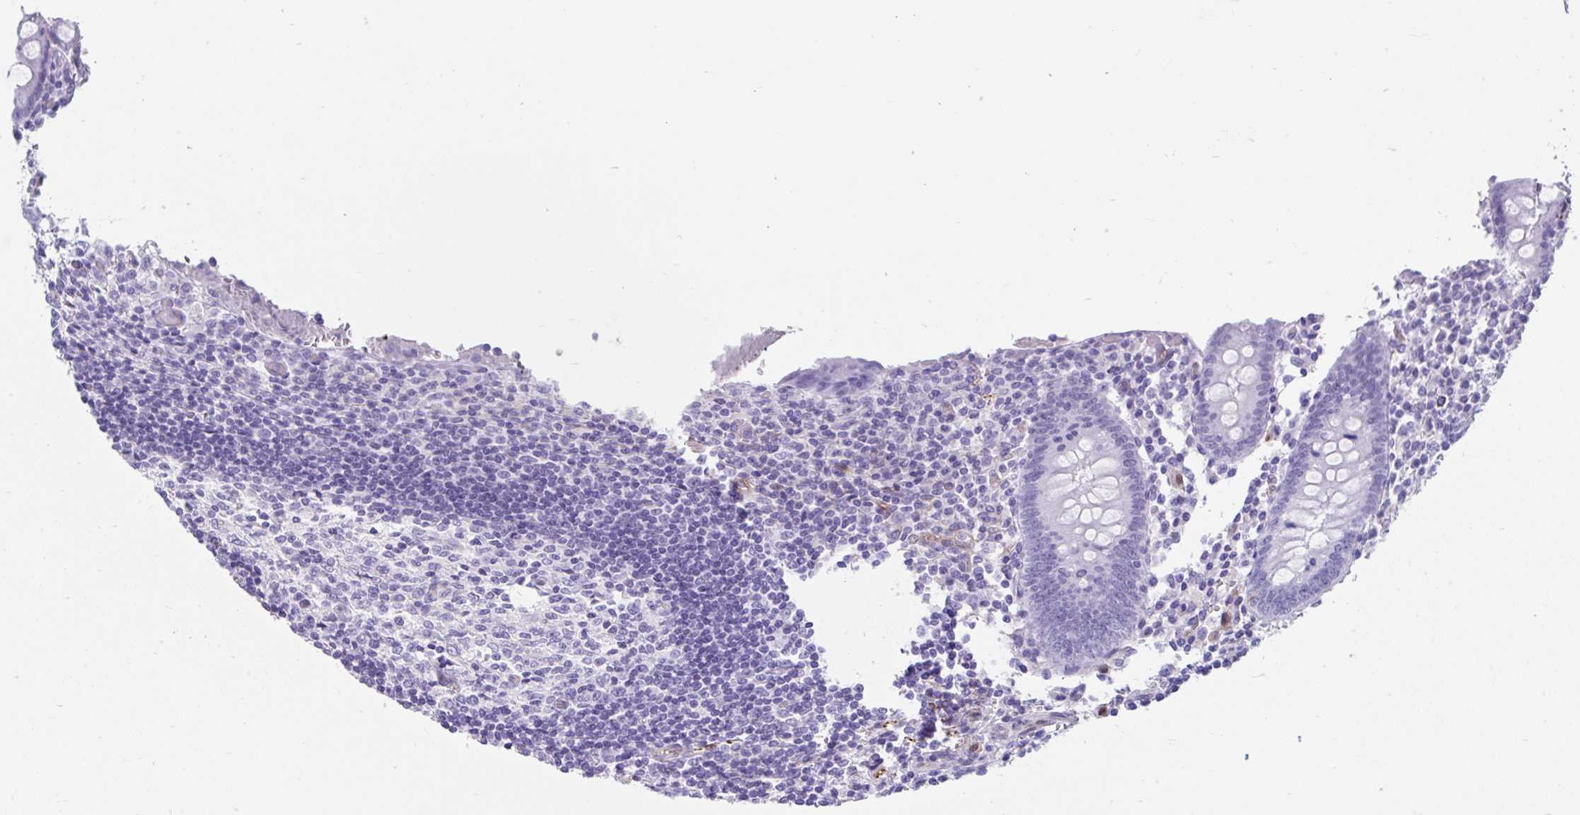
{"staining": {"intensity": "negative", "quantity": "none", "location": "none"}, "tissue": "appendix", "cell_type": "Glandular cells", "image_type": "normal", "snomed": [{"axis": "morphology", "description": "Normal tissue, NOS"}, {"axis": "topography", "description": "Appendix"}], "caption": "This is an immunohistochemistry micrograph of unremarkable appendix. There is no positivity in glandular cells.", "gene": "FAM107A", "patient": {"sex": "female", "age": 17}}